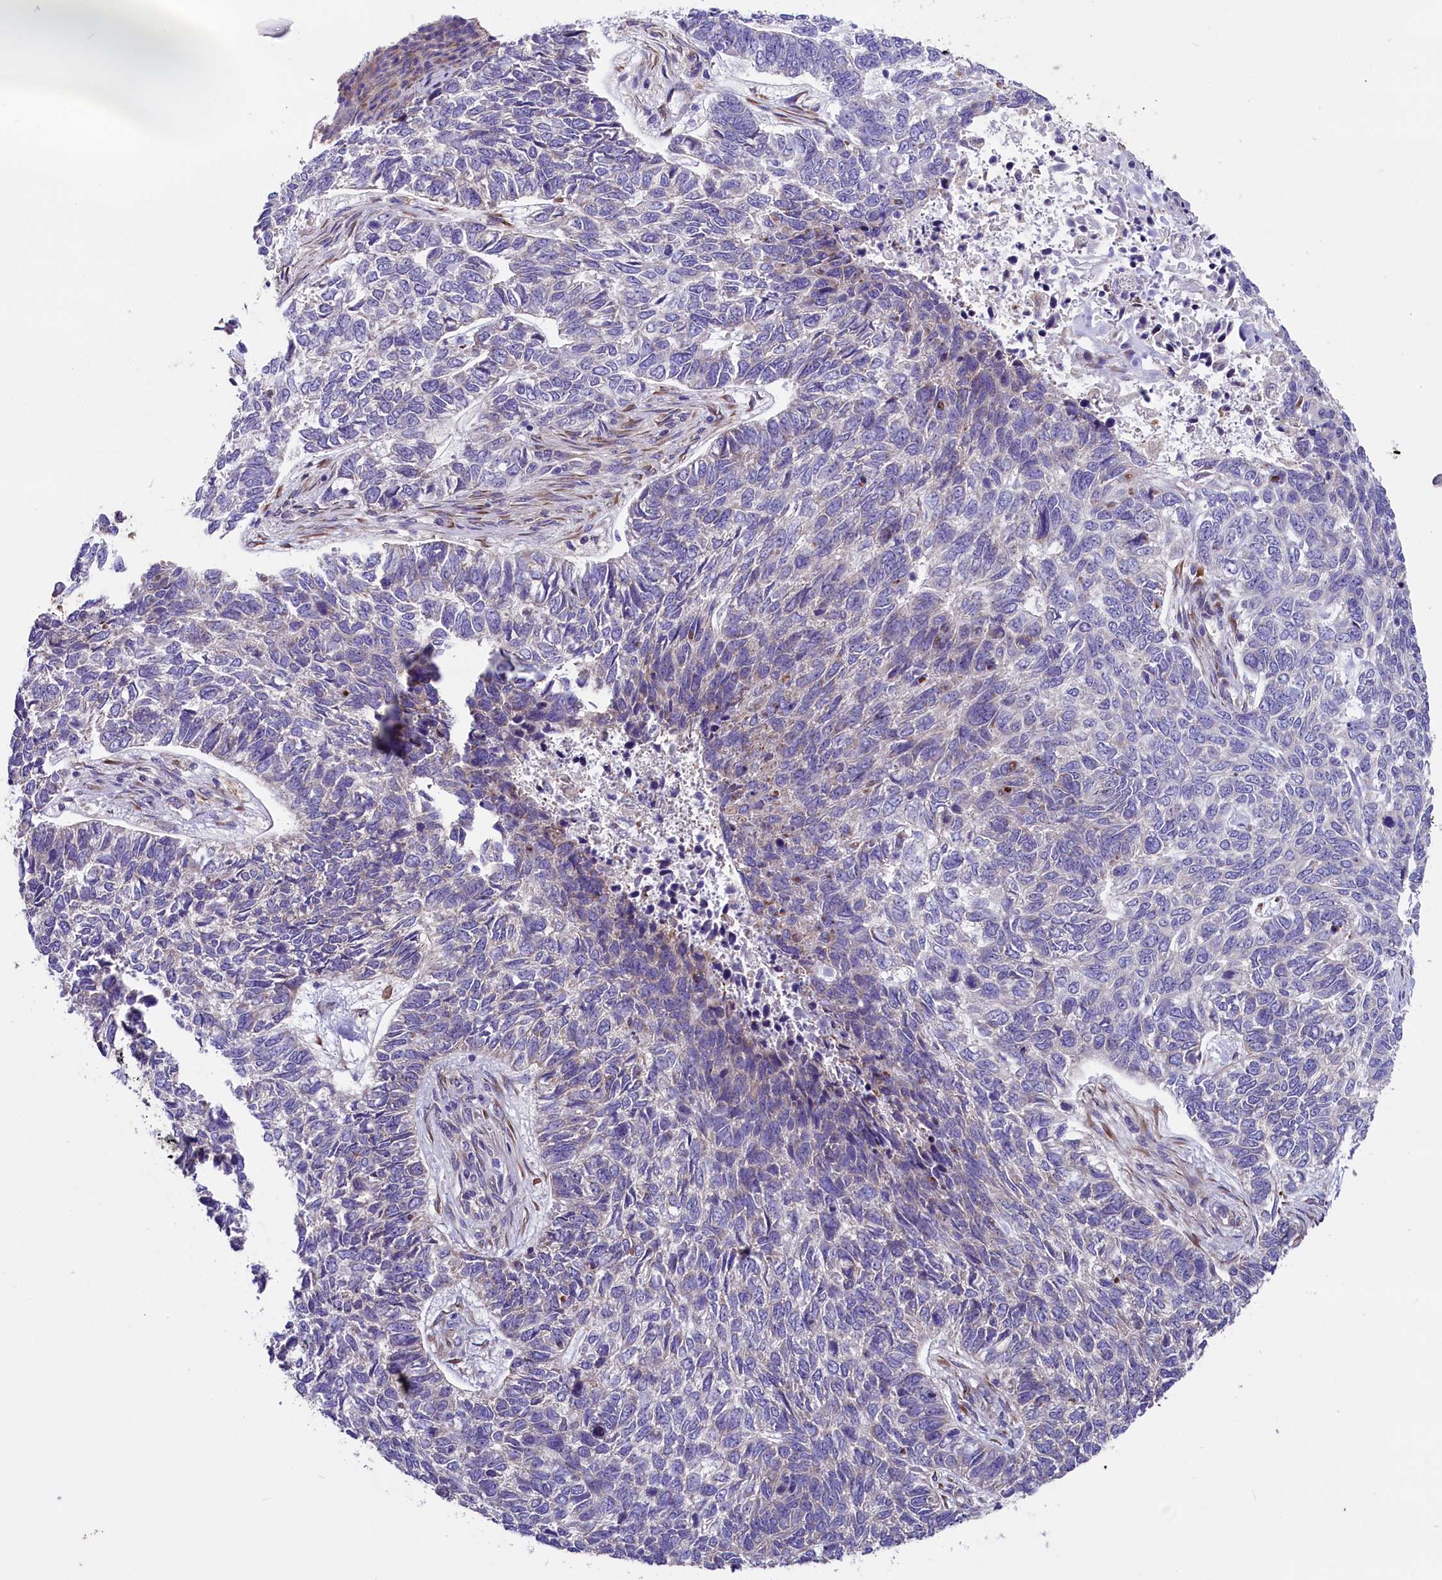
{"staining": {"intensity": "negative", "quantity": "none", "location": "none"}, "tissue": "skin cancer", "cell_type": "Tumor cells", "image_type": "cancer", "snomed": [{"axis": "morphology", "description": "Basal cell carcinoma"}, {"axis": "topography", "description": "Skin"}], "caption": "IHC micrograph of neoplastic tissue: skin cancer (basal cell carcinoma) stained with DAB displays no significant protein positivity in tumor cells.", "gene": "GPR108", "patient": {"sex": "female", "age": 65}}